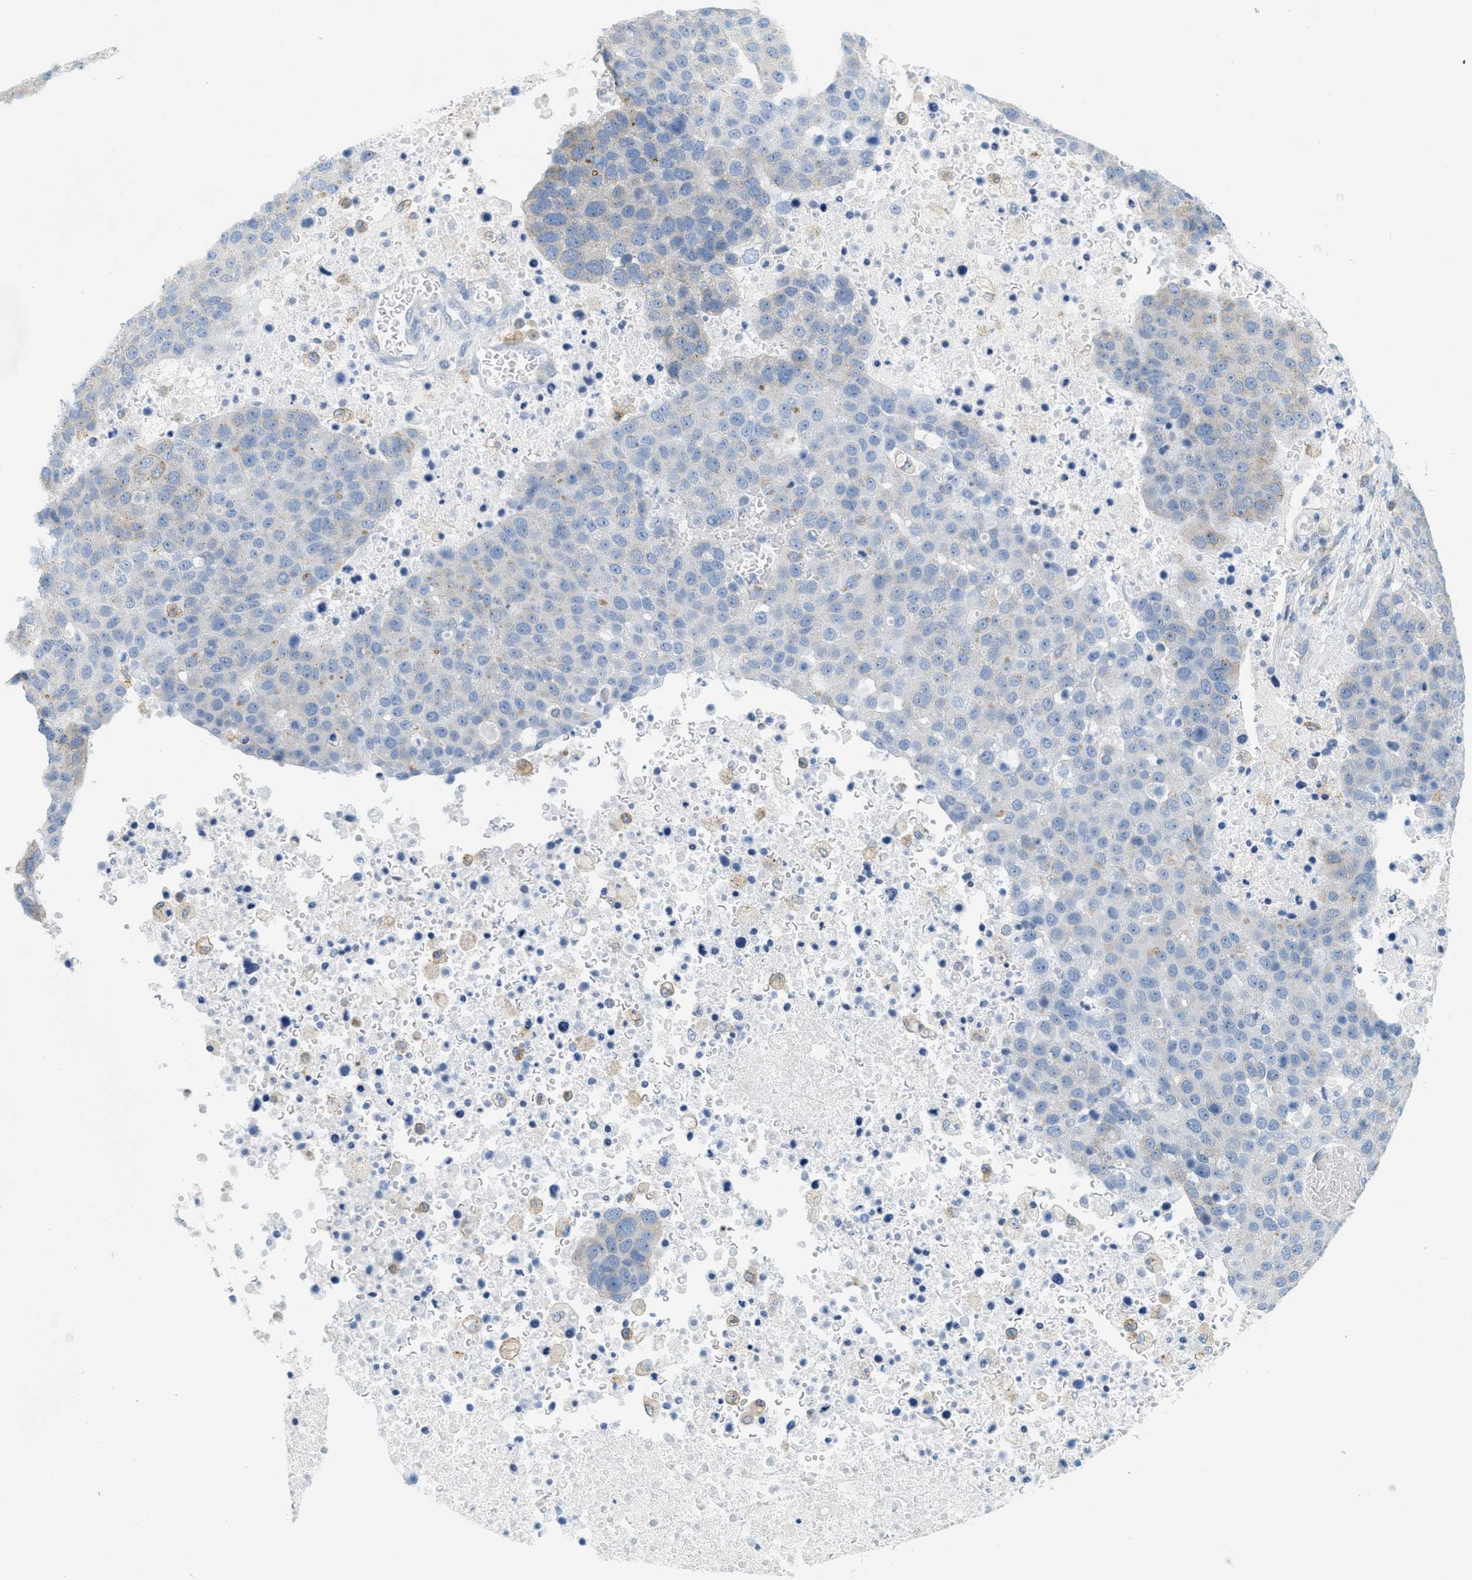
{"staining": {"intensity": "weak", "quantity": "25%-75%", "location": "cytoplasmic/membranous"}, "tissue": "pancreatic cancer", "cell_type": "Tumor cells", "image_type": "cancer", "snomed": [{"axis": "morphology", "description": "Adenocarcinoma, NOS"}, {"axis": "topography", "description": "Pancreas"}], "caption": "DAB (3,3'-diaminobenzidine) immunohistochemical staining of pancreatic adenocarcinoma exhibits weak cytoplasmic/membranous protein staining in about 25%-75% of tumor cells. (brown staining indicates protein expression, while blue staining denotes nuclei).", "gene": "TEX264", "patient": {"sex": "female", "age": 61}}